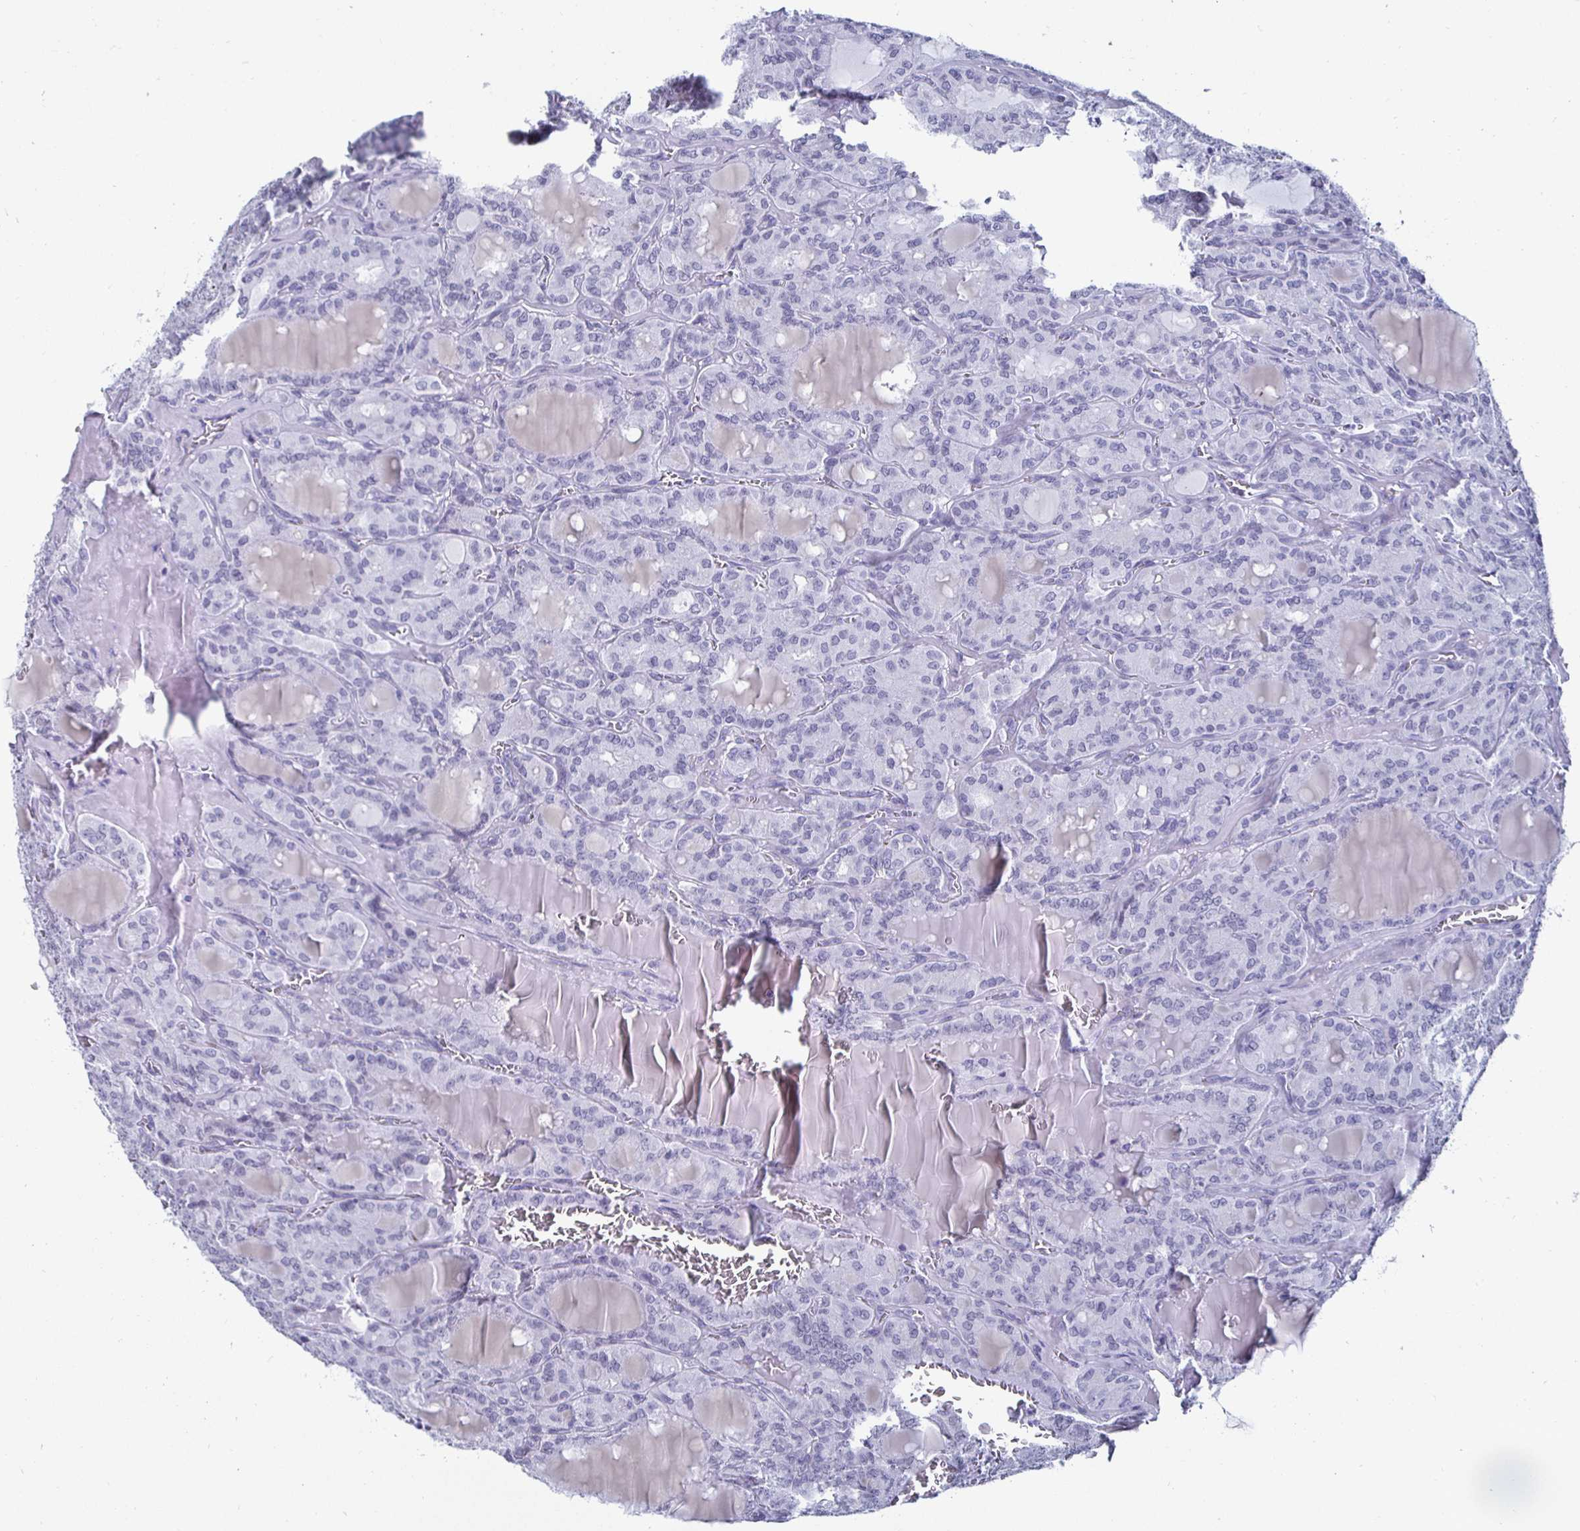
{"staining": {"intensity": "negative", "quantity": "none", "location": "none"}, "tissue": "thyroid cancer", "cell_type": "Tumor cells", "image_type": "cancer", "snomed": [{"axis": "morphology", "description": "Papillary adenocarcinoma, NOS"}, {"axis": "topography", "description": "Thyroid gland"}], "caption": "Immunohistochemical staining of thyroid papillary adenocarcinoma demonstrates no significant expression in tumor cells. (IHC, brightfield microscopy, high magnification).", "gene": "KRT4", "patient": {"sex": "male", "age": 87}}